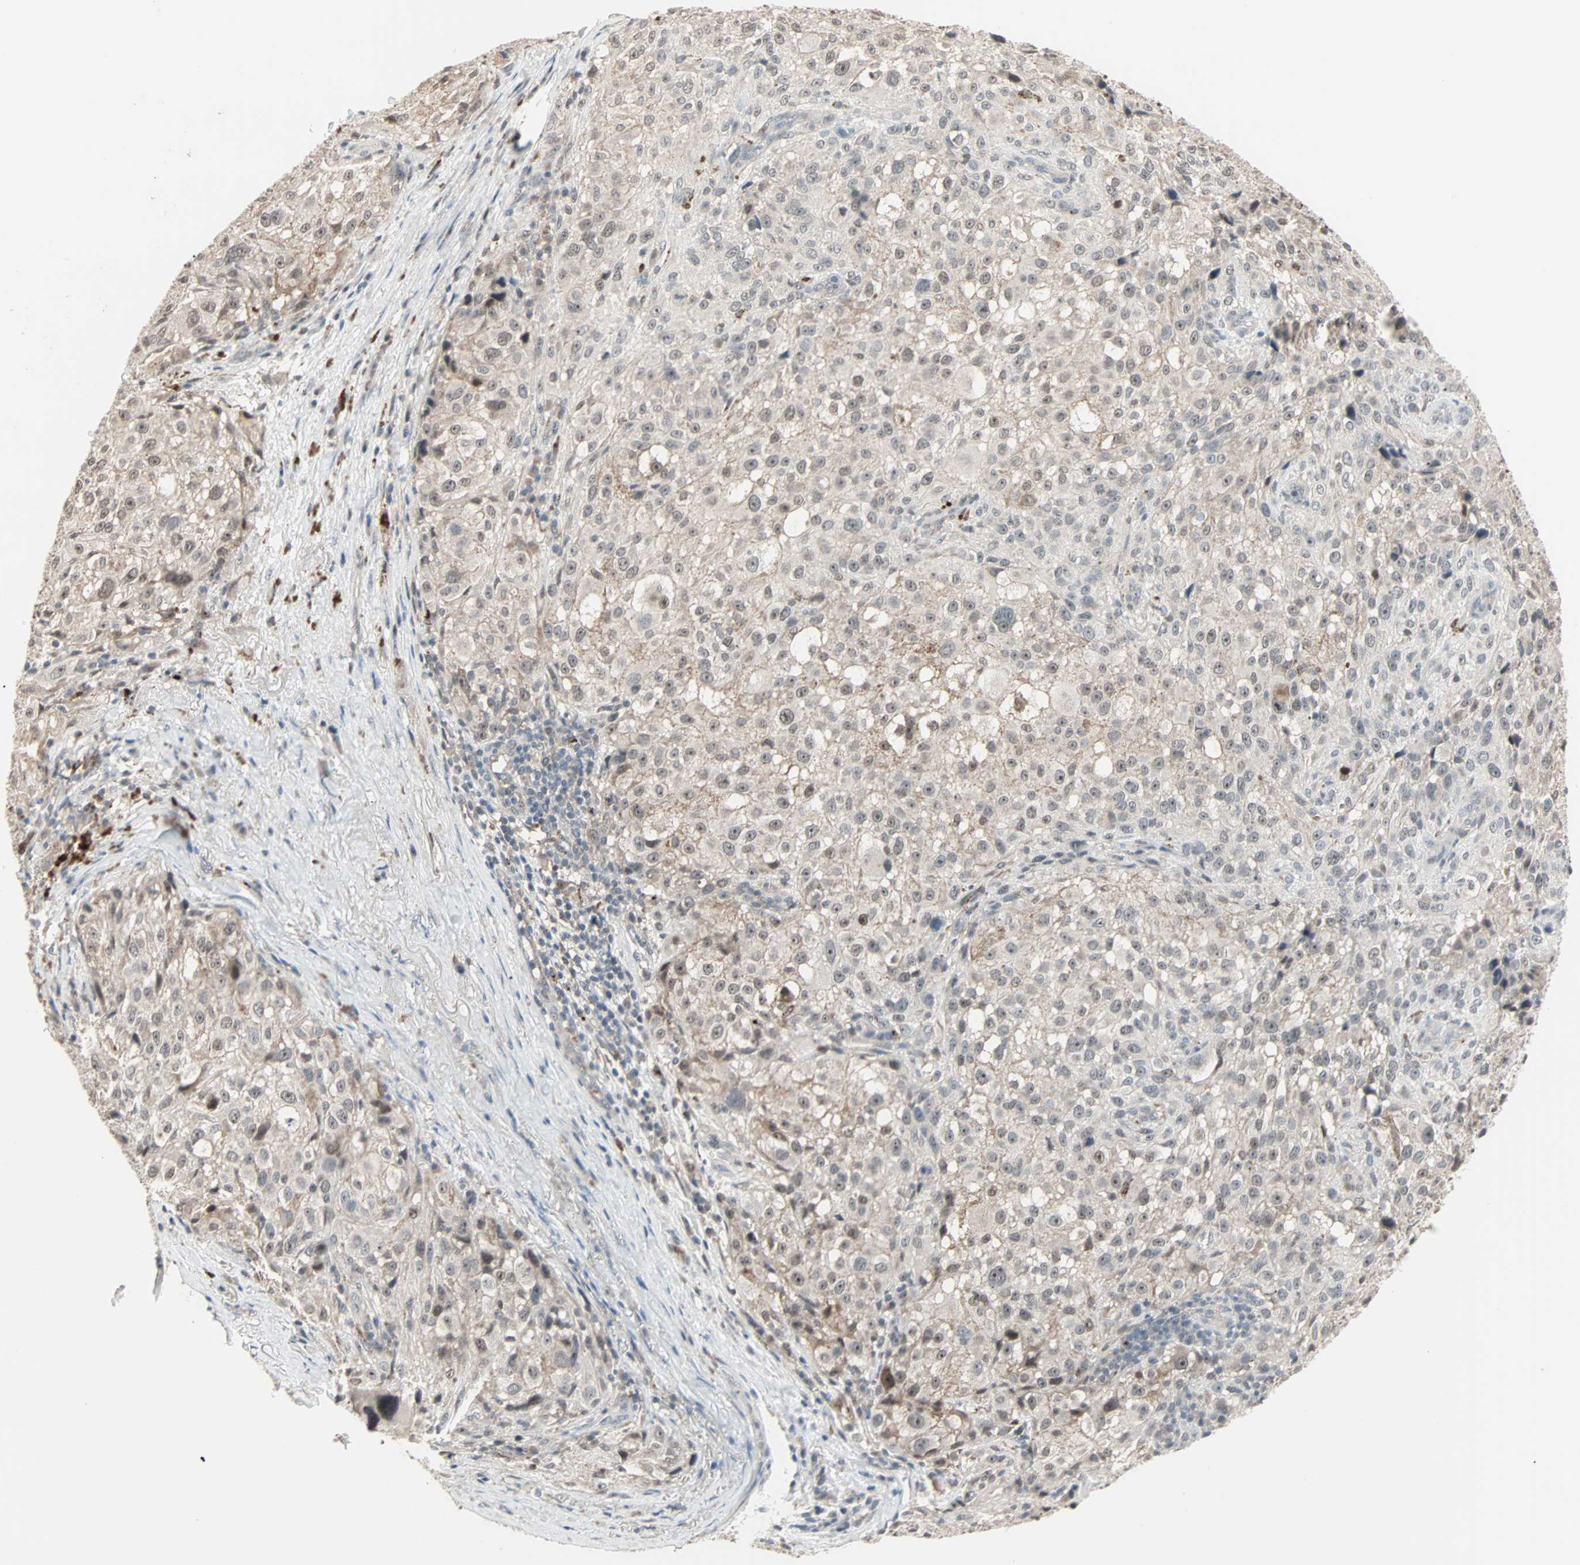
{"staining": {"intensity": "weak", "quantity": ">75%", "location": "cytoplasmic/membranous,nuclear"}, "tissue": "melanoma", "cell_type": "Tumor cells", "image_type": "cancer", "snomed": [{"axis": "morphology", "description": "Necrosis, NOS"}, {"axis": "morphology", "description": "Malignant melanoma, NOS"}, {"axis": "topography", "description": "Skin"}], "caption": "A low amount of weak cytoplasmic/membranous and nuclear expression is seen in approximately >75% of tumor cells in malignant melanoma tissue. (DAB (3,3'-diaminobenzidine) IHC, brown staining for protein, blue staining for nuclei).", "gene": "KDM4A", "patient": {"sex": "female", "age": 87}}